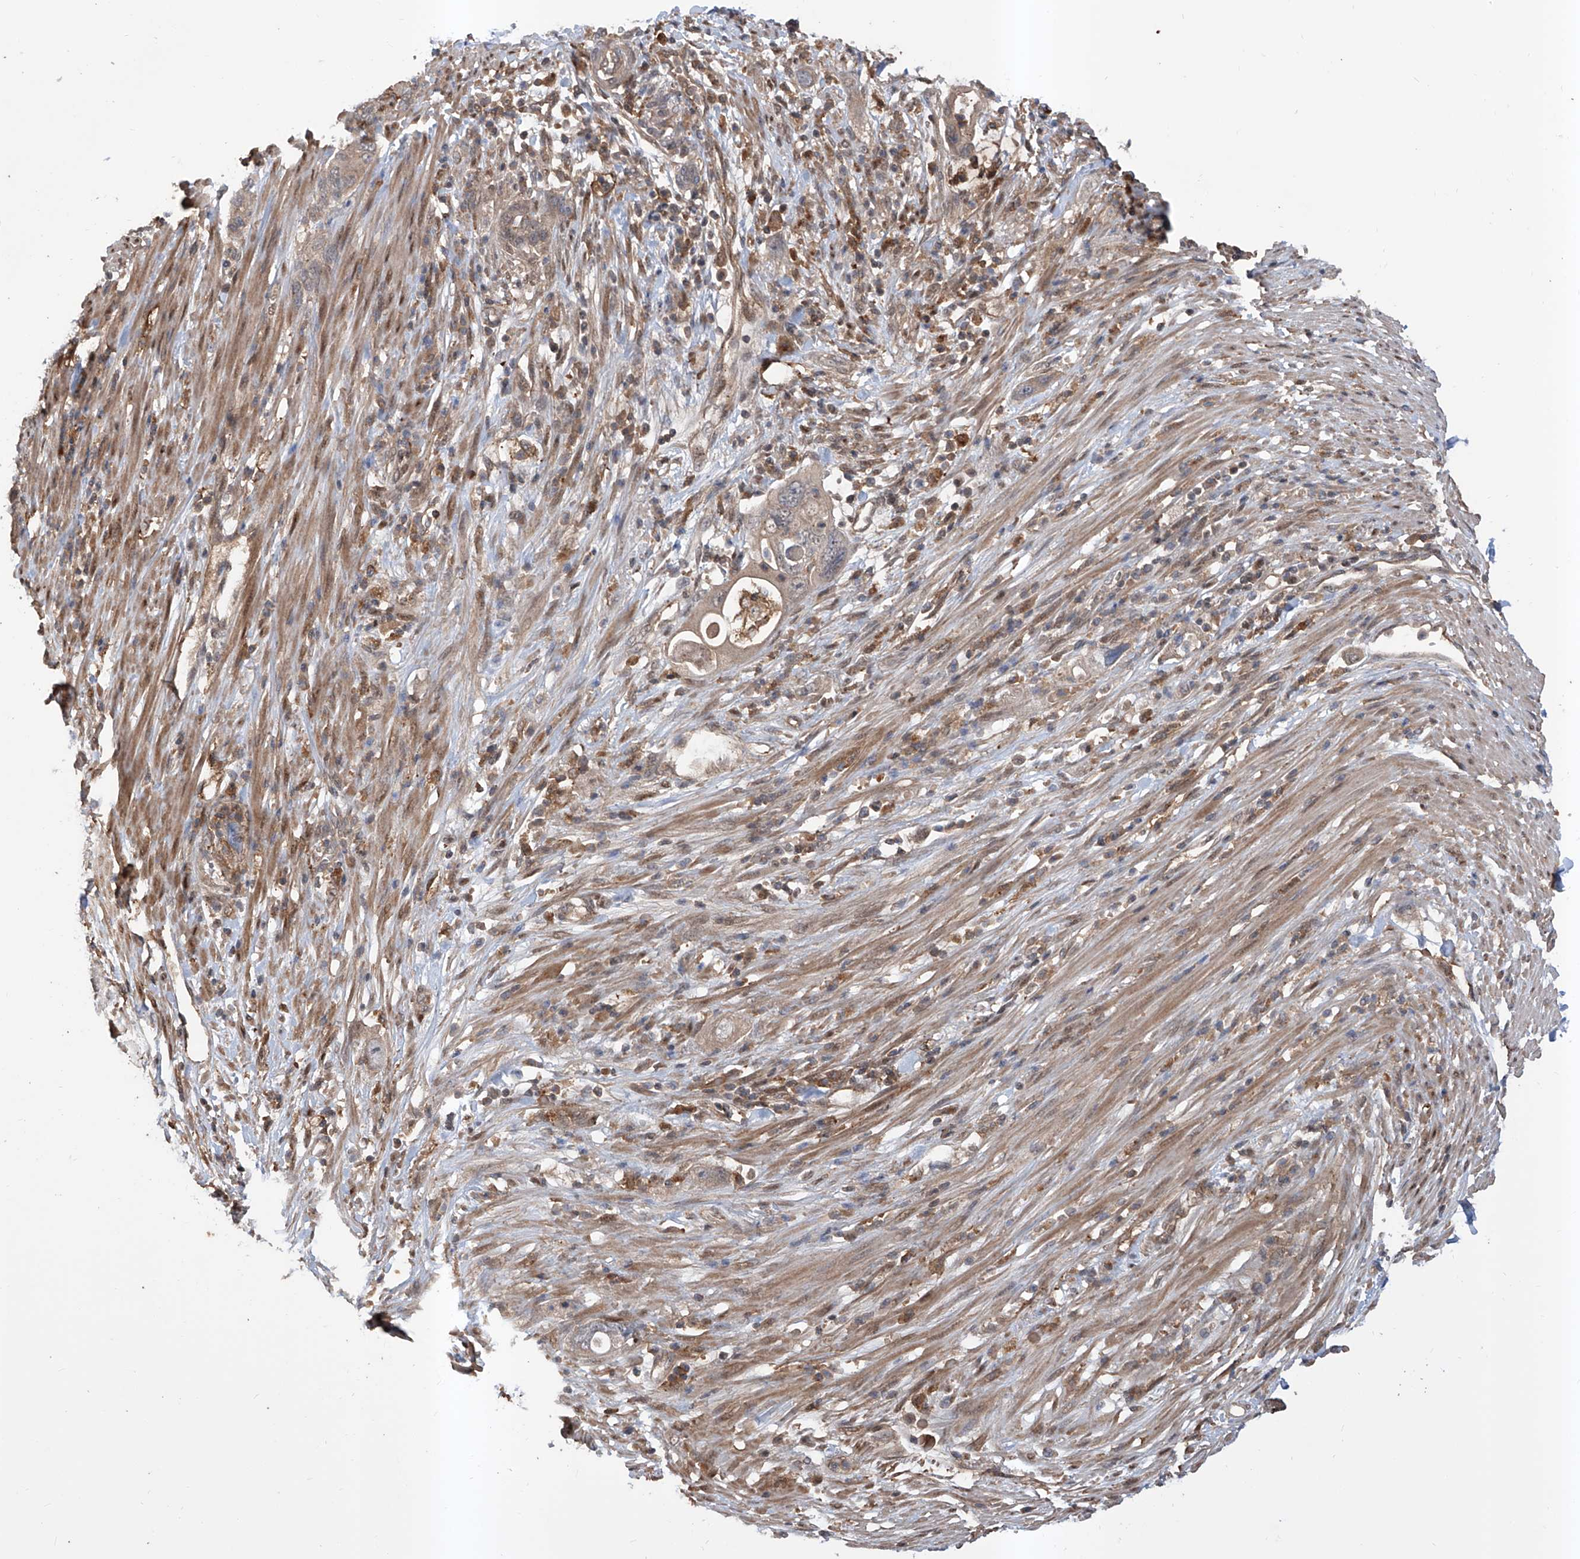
{"staining": {"intensity": "weak", "quantity": "25%-75%", "location": "cytoplasmic/membranous,nuclear"}, "tissue": "pancreatic cancer", "cell_type": "Tumor cells", "image_type": "cancer", "snomed": [{"axis": "morphology", "description": "Adenocarcinoma, NOS"}, {"axis": "topography", "description": "Pancreas"}], "caption": "IHC of human pancreatic cancer (adenocarcinoma) demonstrates low levels of weak cytoplasmic/membranous and nuclear expression in about 25%-75% of tumor cells.", "gene": "HOXC8", "patient": {"sex": "female", "age": 71}}